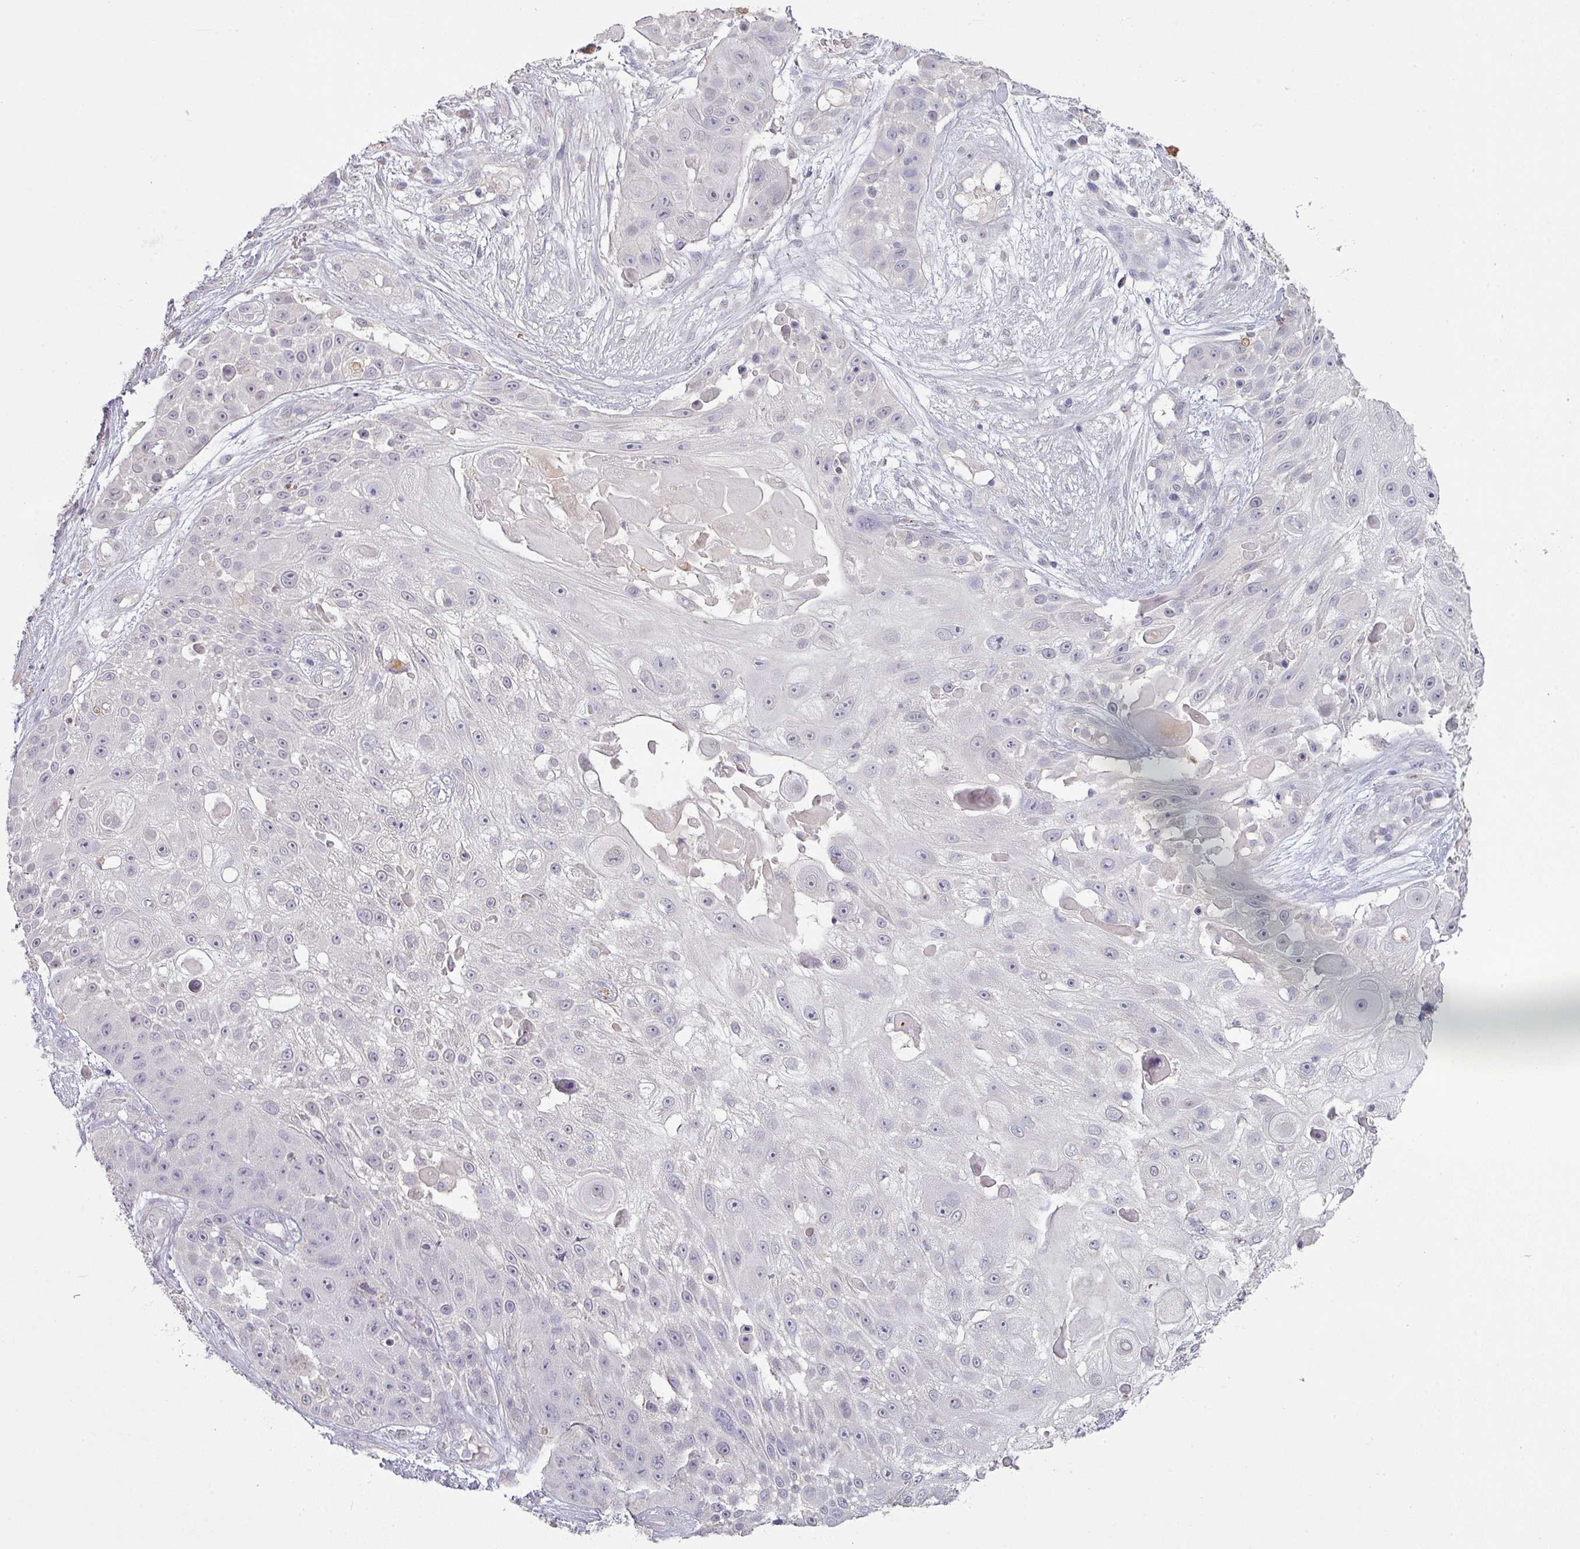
{"staining": {"intensity": "negative", "quantity": "none", "location": "none"}, "tissue": "skin cancer", "cell_type": "Tumor cells", "image_type": "cancer", "snomed": [{"axis": "morphology", "description": "Squamous cell carcinoma, NOS"}, {"axis": "topography", "description": "Skin"}], "caption": "A high-resolution micrograph shows immunohistochemistry (IHC) staining of skin cancer, which displays no significant positivity in tumor cells.", "gene": "MAGEC3", "patient": {"sex": "female", "age": 86}}